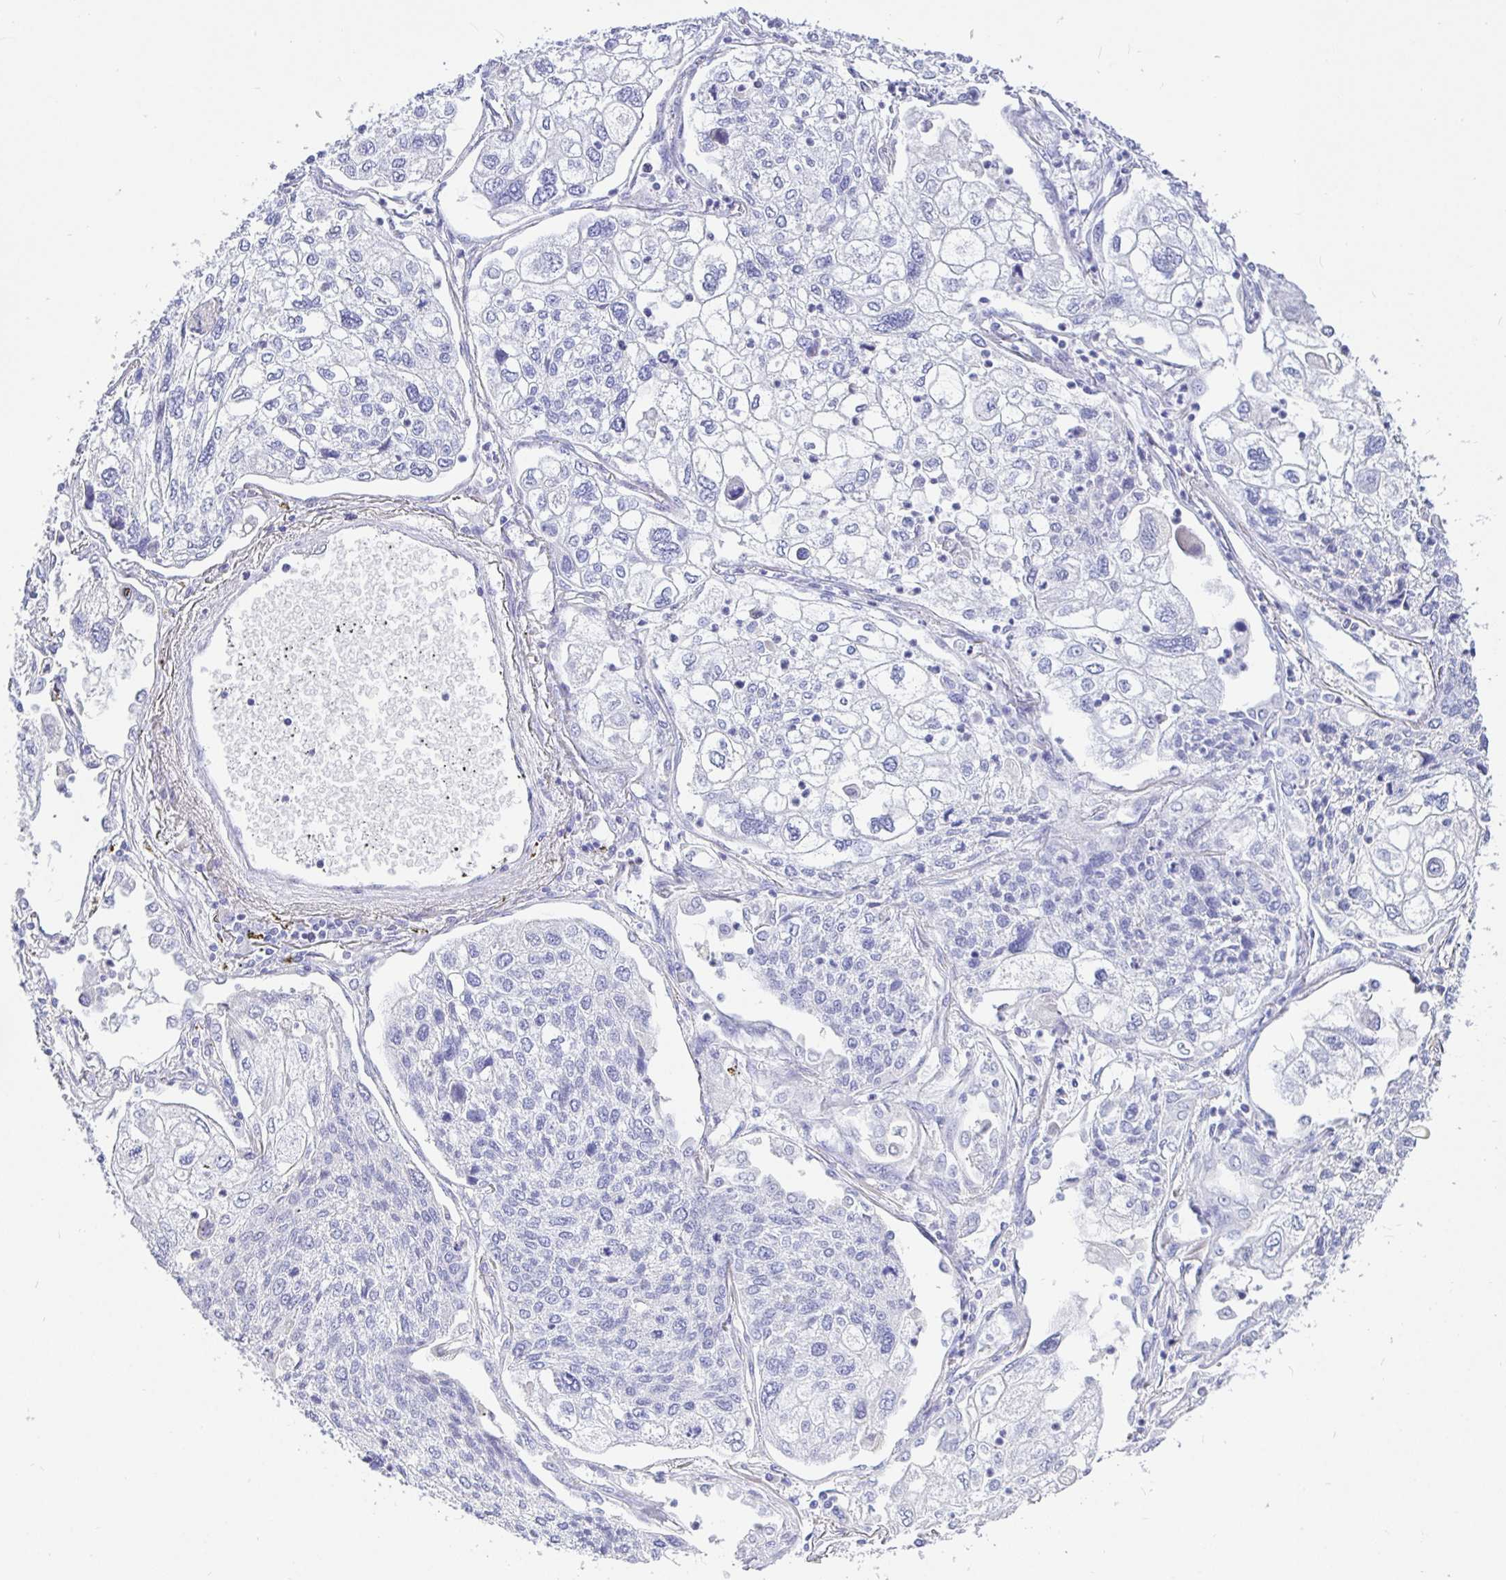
{"staining": {"intensity": "negative", "quantity": "none", "location": "none"}, "tissue": "lung cancer", "cell_type": "Tumor cells", "image_type": "cancer", "snomed": [{"axis": "morphology", "description": "Squamous cell carcinoma, NOS"}, {"axis": "topography", "description": "Lung"}], "caption": "High magnification brightfield microscopy of lung cancer stained with DAB (3,3'-diaminobenzidine) (brown) and counterstained with hematoxylin (blue): tumor cells show no significant expression.", "gene": "TPTE", "patient": {"sex": "male", "age": 74}}